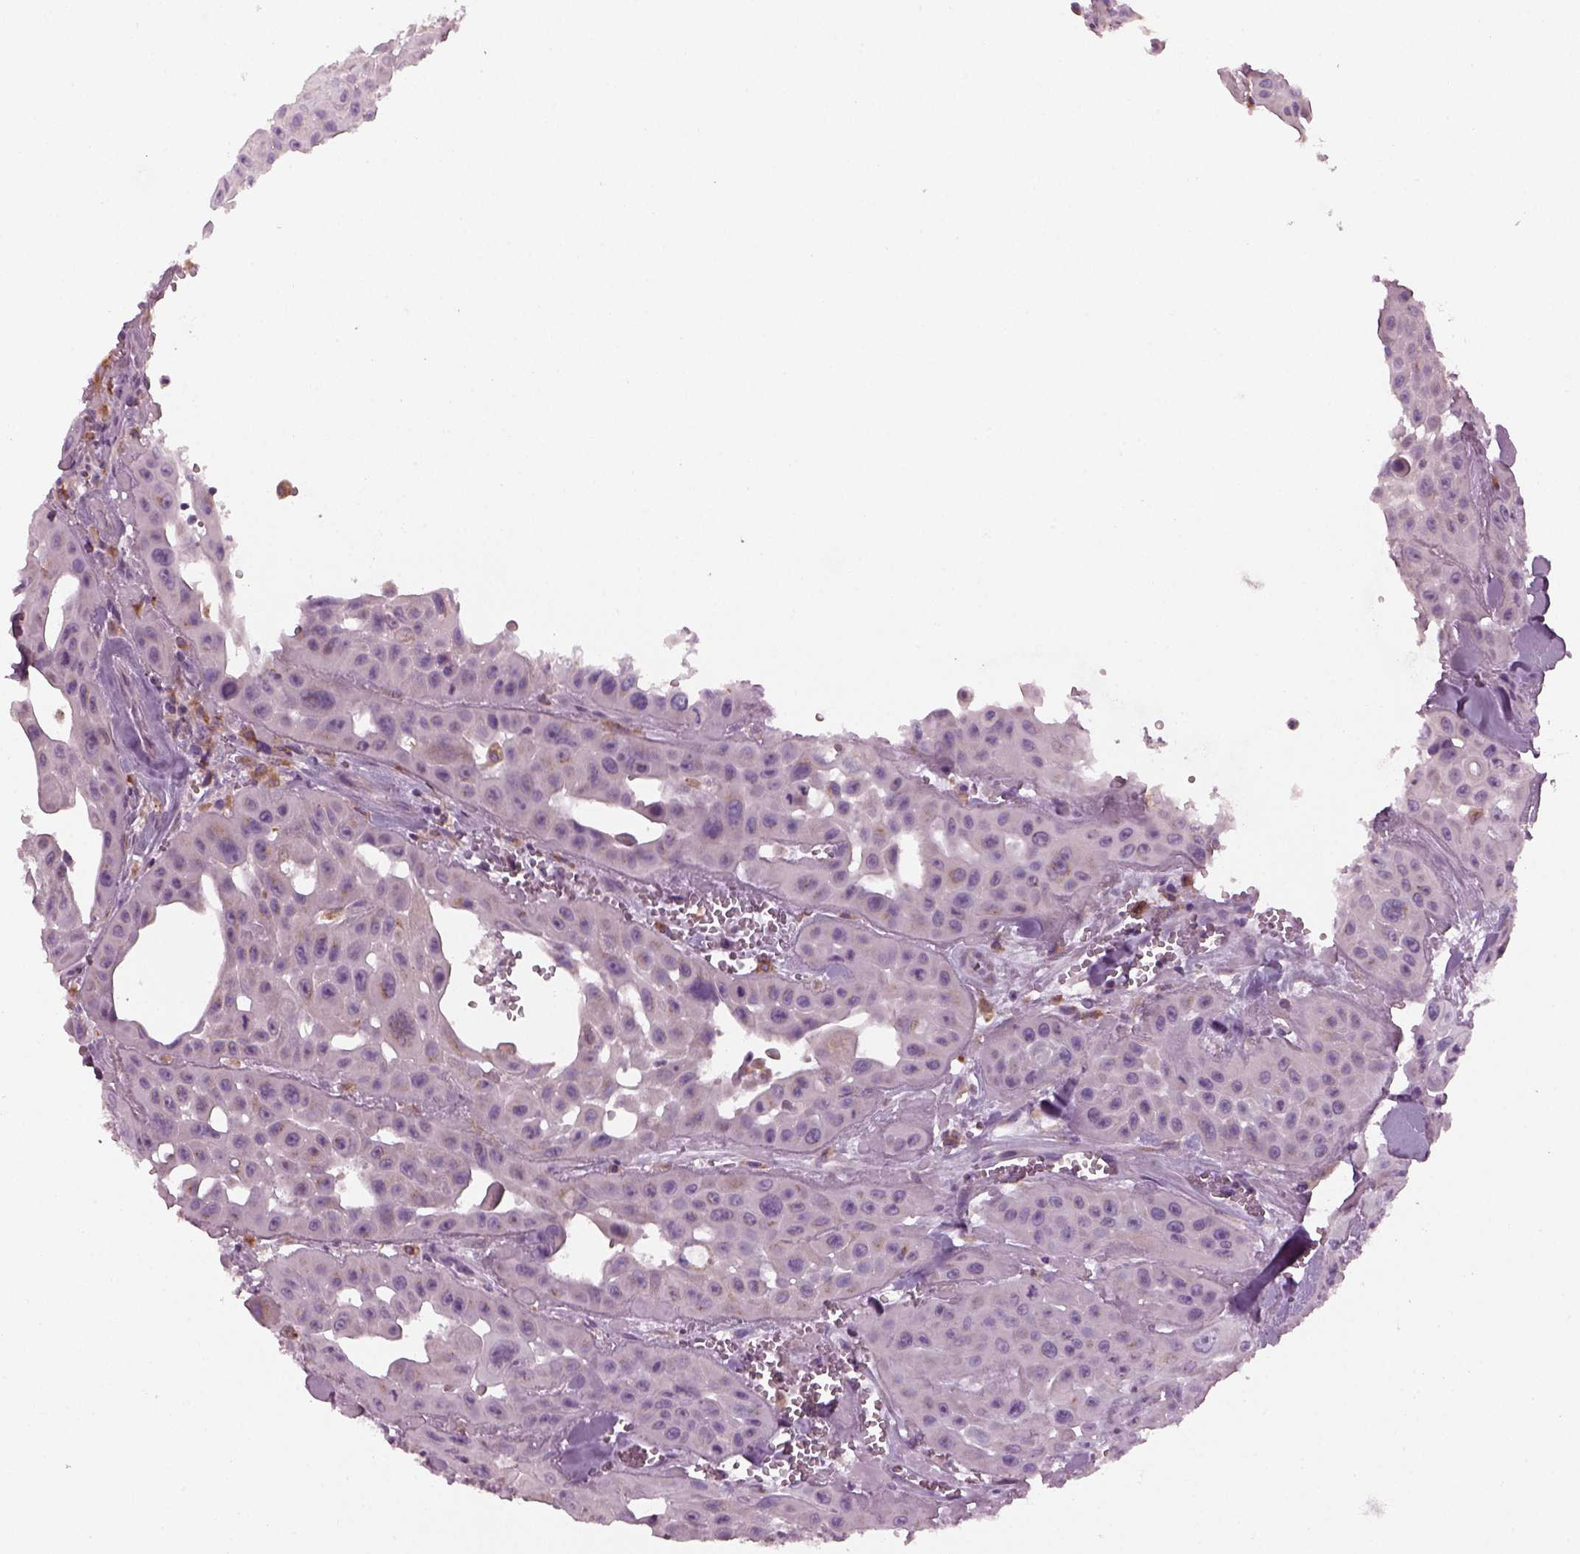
{"staining": {"intensity": "negative", "quantity": "none", "location": "none"}, "tissue": "head and neck cancer", "cell_type": "Tumor cells", "image_type": "cancer", "snomed": [{"axis": "morphology", "description": "Adenocarcinoma, NOS"}, {"axis": "topography", "description": "Head-Neck"}], "caption": "An immunohistochemistry micrograph of head and neck adenocarcinoma is shown. There is no staining in tumor cells of head and neck adenocarcinoma.", "gene": "TMEM231", "patient": {"sex": "male", "age": 73}}